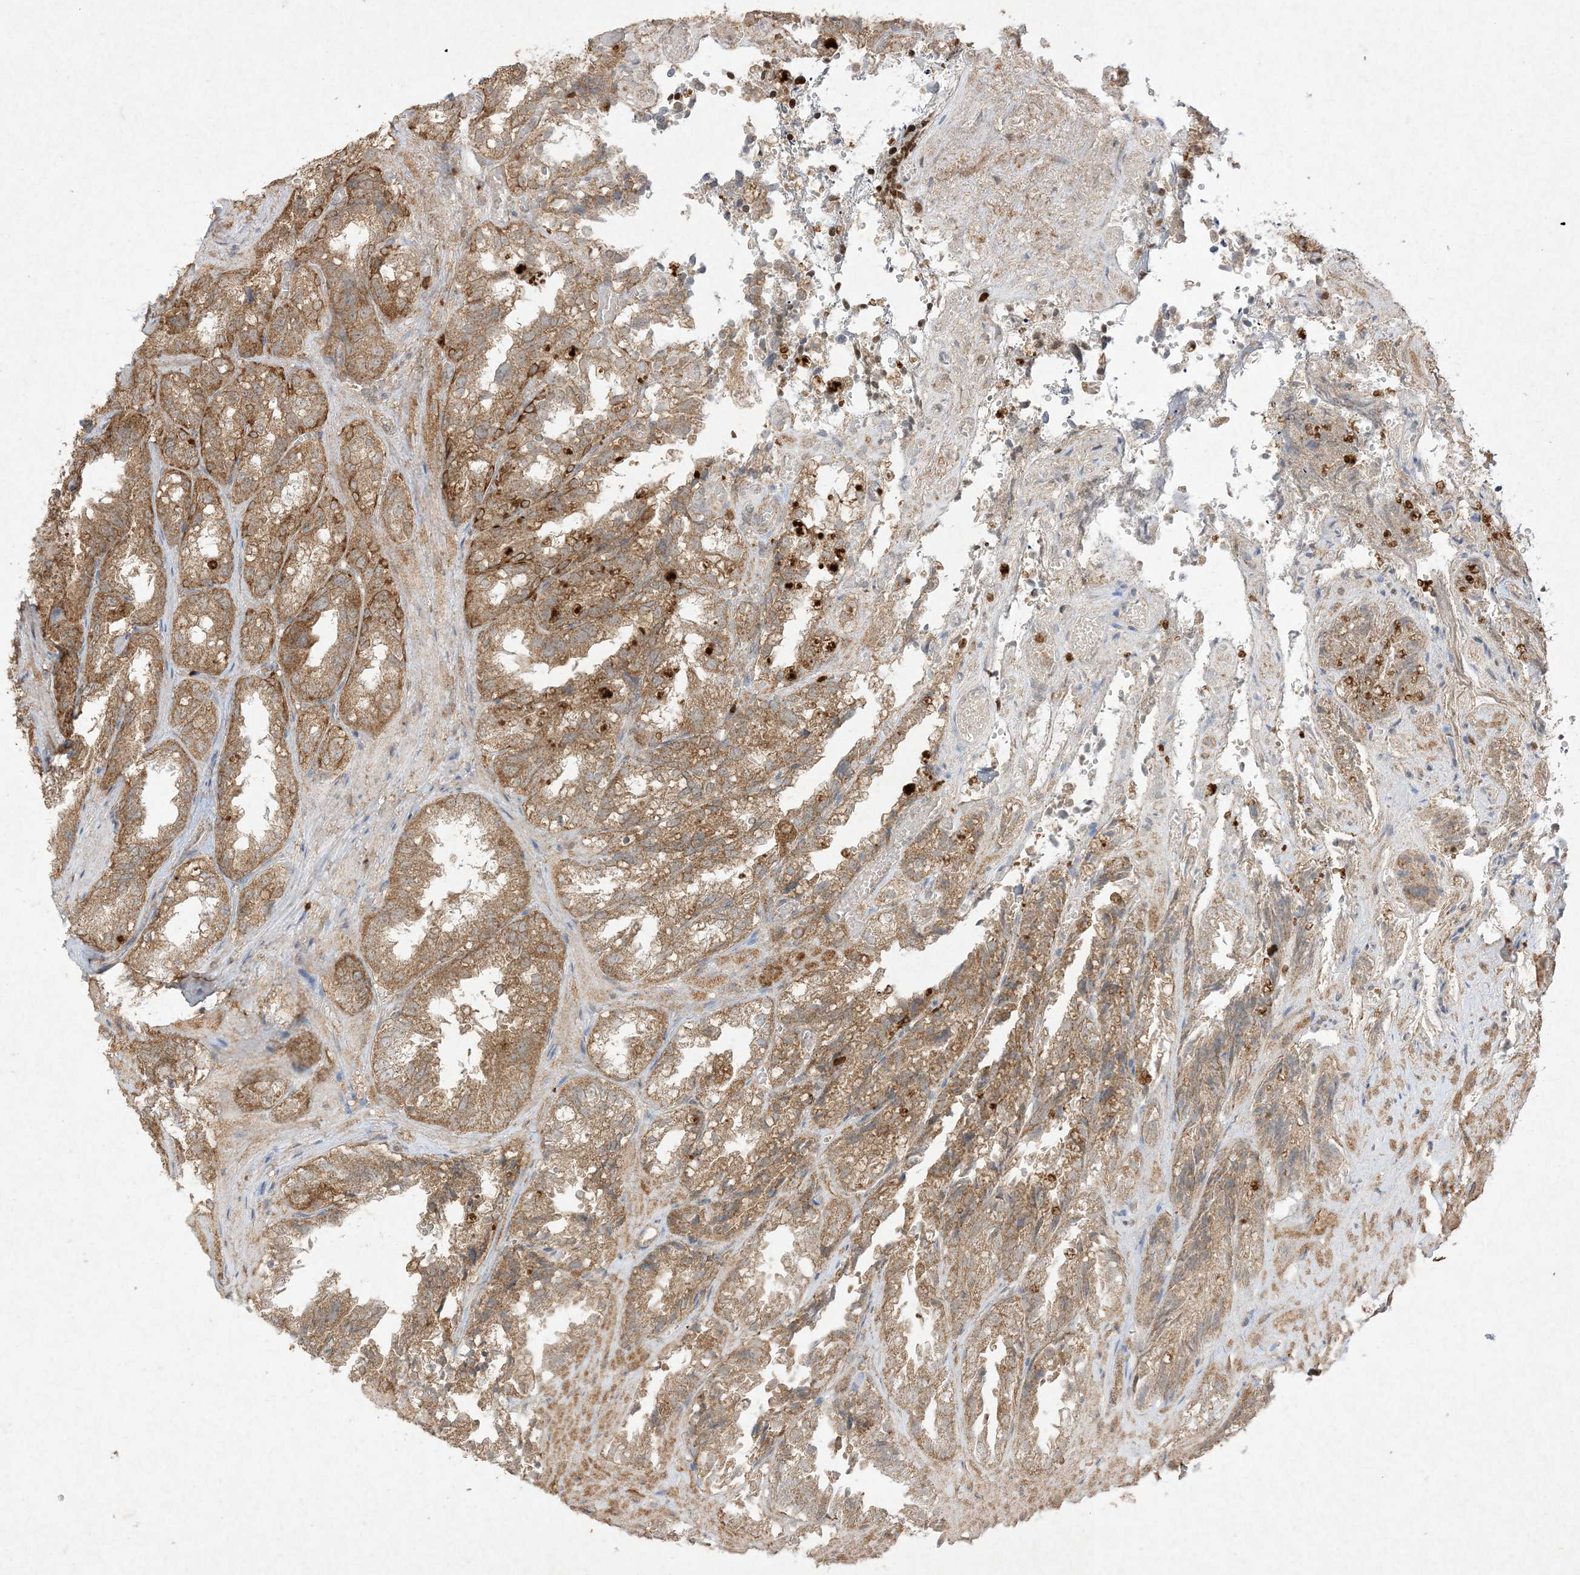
{"staining": {"intensity": "moderate", "quantity": ">75%", "location": "cytoplasmic/membranous"}, "tissue": "seminal vesicle", "cell_type": "Glandular cells", "image_type": "normal", "snomed": [{"axis": "morphology", "description": "Normal tissue, NOS"}, {"axis": "topography", "description": "Prostate"}, {"axis": "topography", "description": "Seminal veicle"}], "caption": "Immunohistochemistry (IHC) micrograph of benign seminal vesicle: seminal vesicle stained using immunohistochemistry (IHC) reveals medium levels of moderate protein expression localized specifically in the cytoplasmic/membranous of glandular cells, appearing as a cytoplasmic/membranous brown color.", "gene": "UBE2C", "patient": {"sex": "male", "age": 51}}